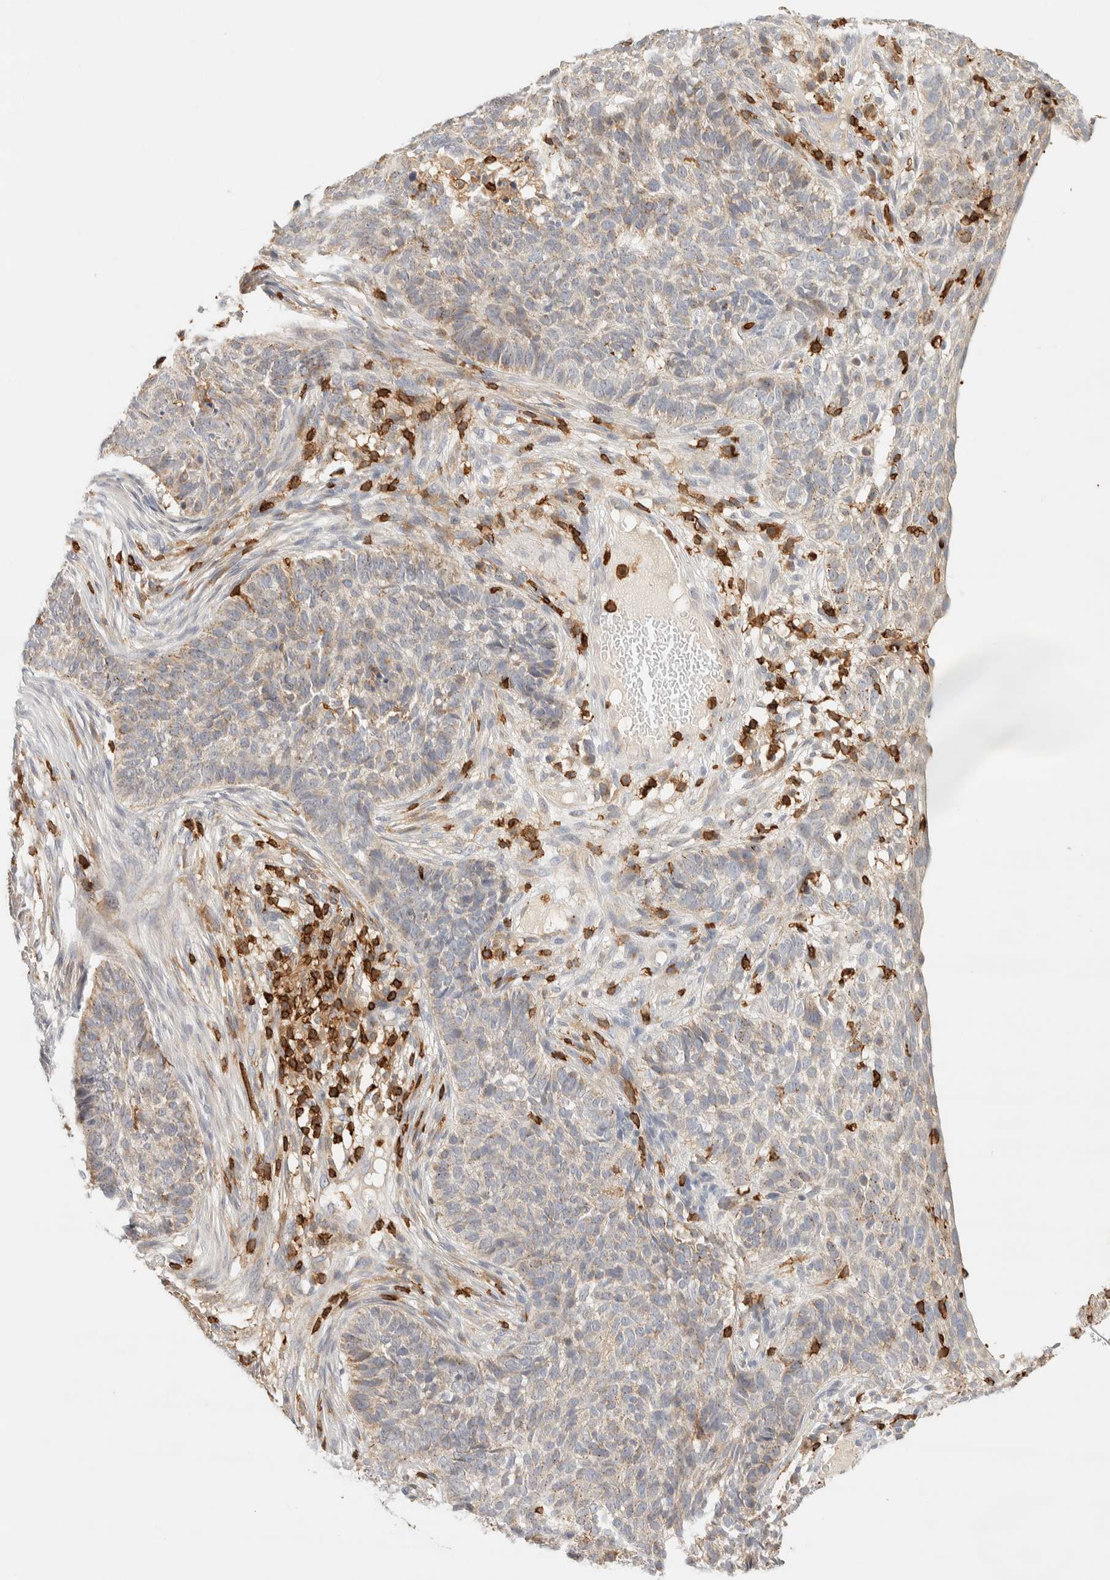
{"staining": {"intensity": "weak", "quantity": "25%-75%", "location": "cytoplasmic/membranous"}, "tissue": "skin cancer", "cell_type": "Tumor cells", "image_type": "cancer", "snomed": [{"axis": "morphology", "description": "Basal cell carcinoma"}, {"axis": "topography", "description": "Skin"}], "caption": "The photomicrograph displays staining of basal cell carcinoma (skin), revealing weak cytoplasmic/membranous protein staining (brown color) within tumor cells.", "gene": "RUNDC1", "patient": {"sex": "male", "age": 85}}